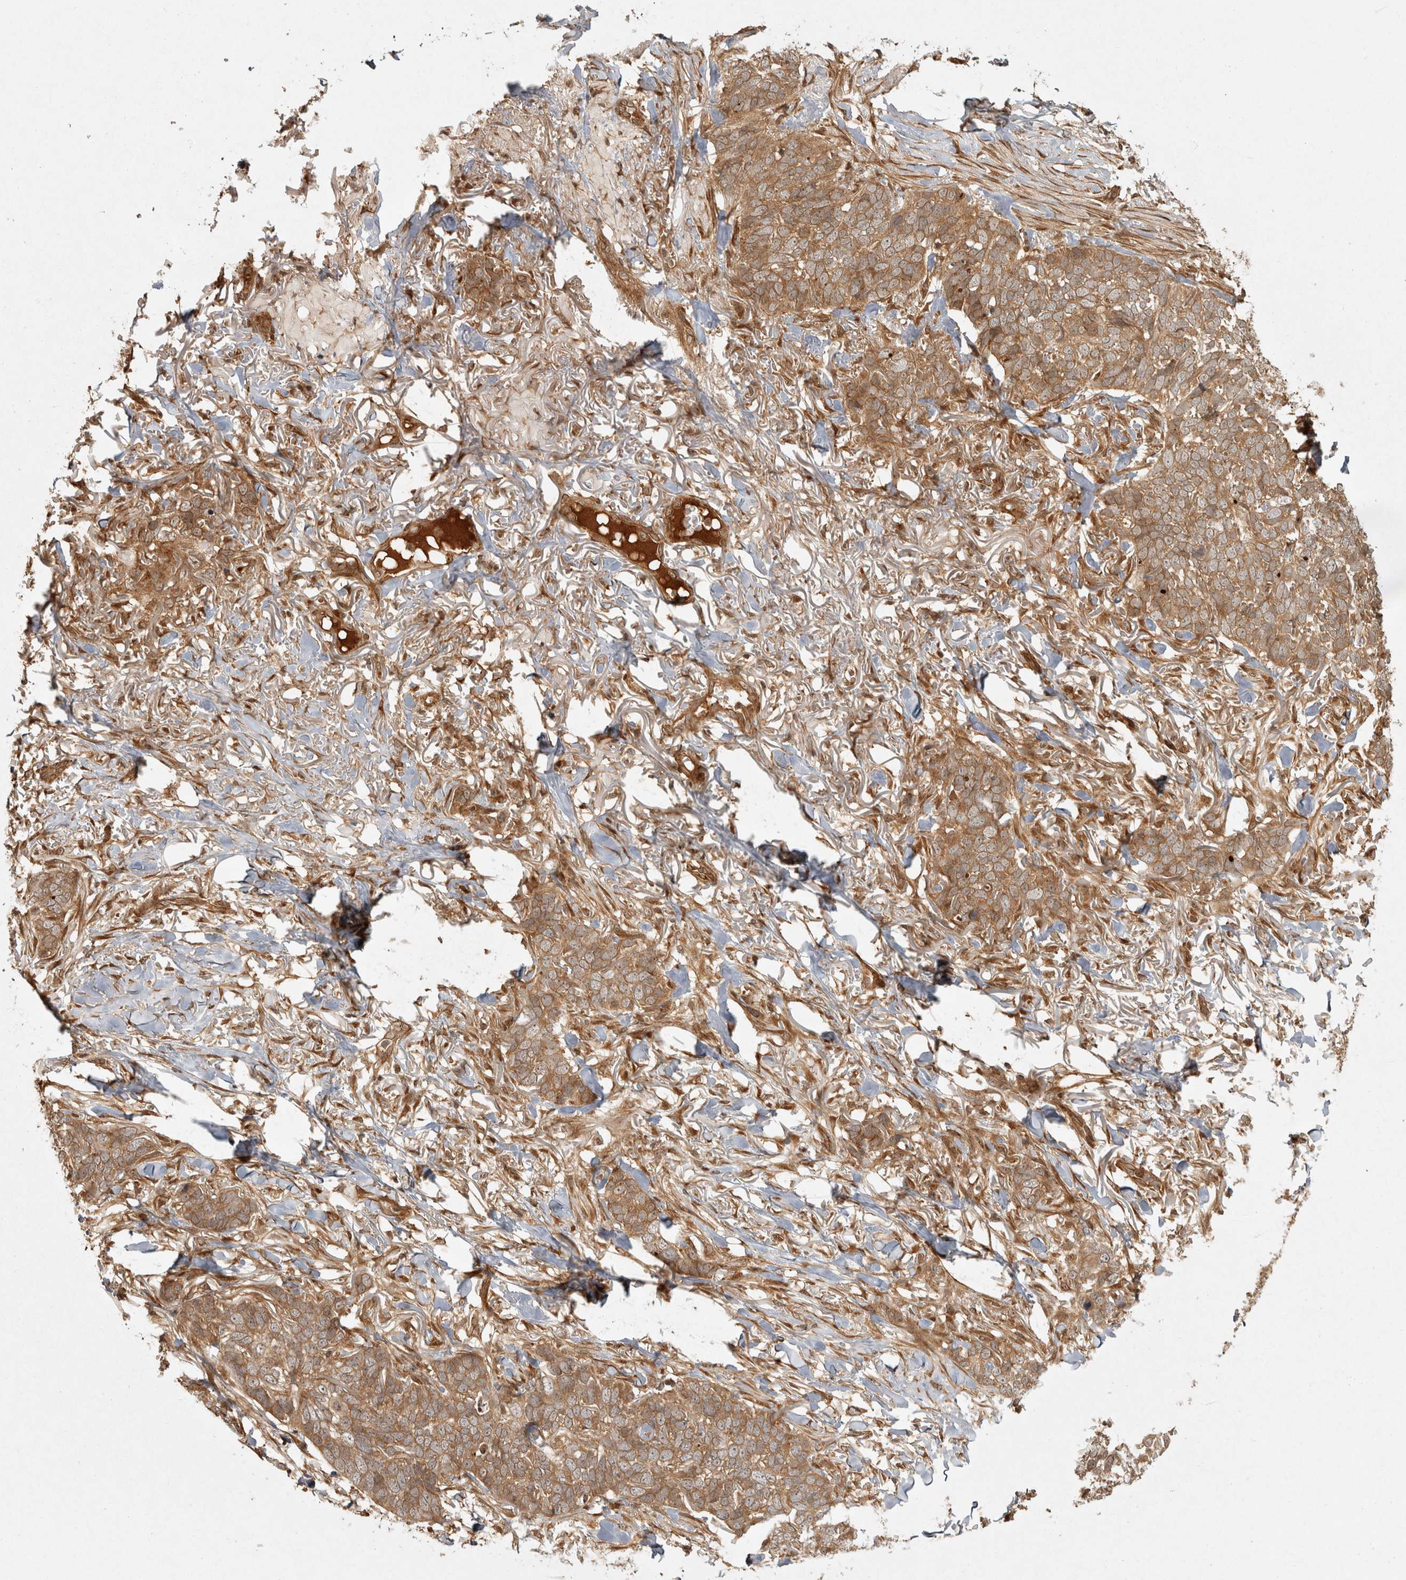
{"staining": {"intensity": "moderate", "quantity": ">75%", "location": "cytoplasmic/membranous"}, "tissue": "skin cancer", "cell_type": "Tumor cells", "image_type": "cancer", "snomed": [{"axis": "morphology", "description": "Normal tissue, NOS"}, {"axis": "morphology", "description": "Basal cell carcinoma"}, {"axis": "topography", "description": "Skin"}], "caption": "Immunohistochemical staining of human skin basal cell carcinoma shows moderate cytoplasmic/membranous protein staining in approximately >75% of tumor cells.", "gene": "CAMSAP2", "patient": {"sex": "male", "age": 77}}